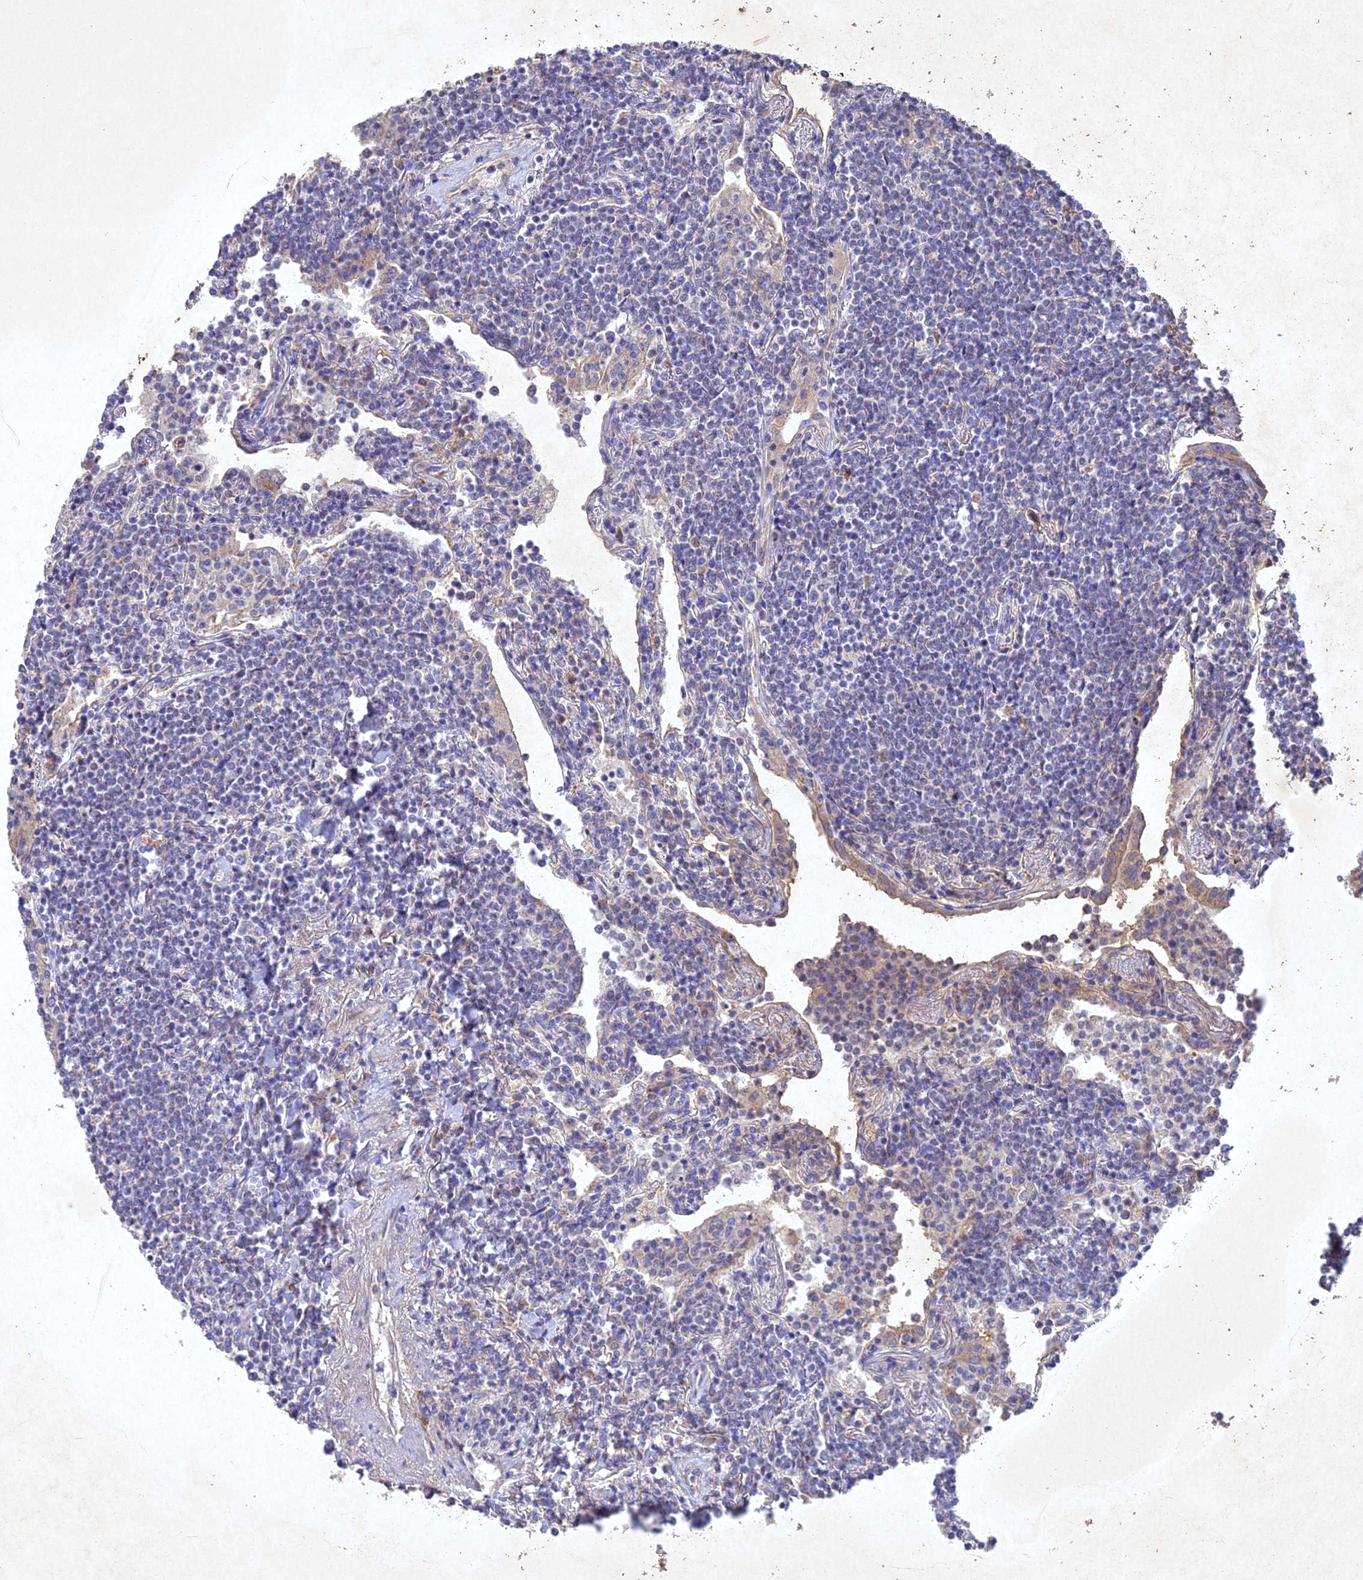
{"staining": {"intensity": "negative", "quantity": "none", "location": "none"}, "tissue": "lymphoma", "cell_type": "Tumor cells", "image_type": "cancer", "snomed": [{"axis": "morphology", "description": "Malignant lymphoma, non-Hodgkin's type, Low grade"}, {"axis": "topography", "description": "Lung"}], "caption": "There is no significant staining in tumor cells of malignant lymphoma, non-Hodgkin's type (low-grade).", "gene": "NDUFV1", "patient": {"sex": "female", "age": 71}}